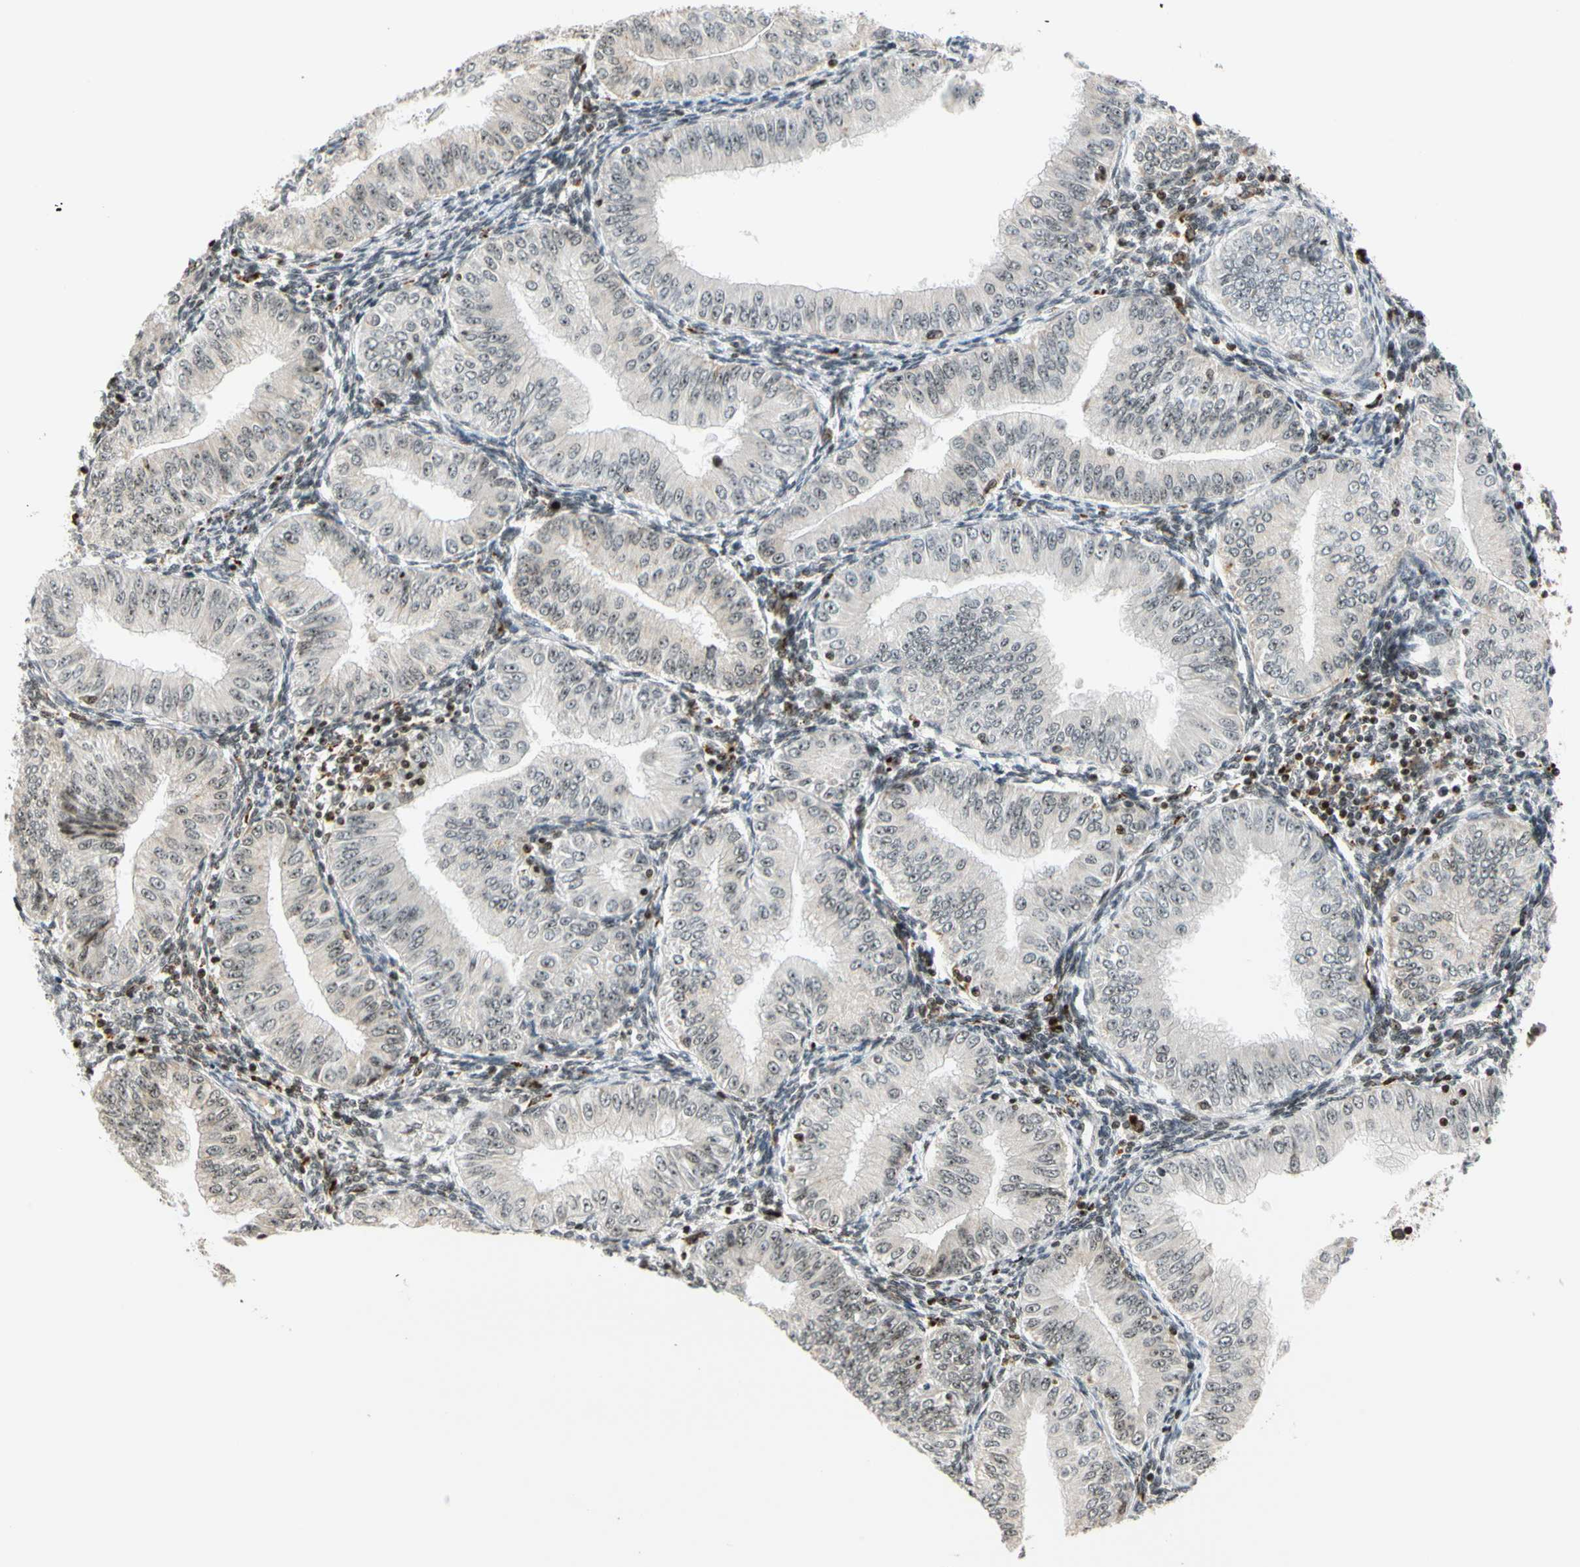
{"staining": {"intensity": "negative", "quantity": "none", "location": "none"}, "tissue": "endometrial cancer", "cell_type": "Tumor cells", "image_type": "cancer", "snomed": [{"axis": "morphology", "description": "Normal tissue, NOS"}, {"axis": "morphology", "description": "Adenocarcinoma, NOS"}, {"axis": "topography", "description": "Endometrium"}], "caption": "IHC histopathology image of human adenocarcinoma (endometrial) stained for a protein (brown), which displays no expression in tumor cells. (Brightfield microscopy of DAB (3,3'-diaminobenzidine) IHC at high magnification).", "gene": "CDK7", "patient": {"sex": "female", "age": 53}}